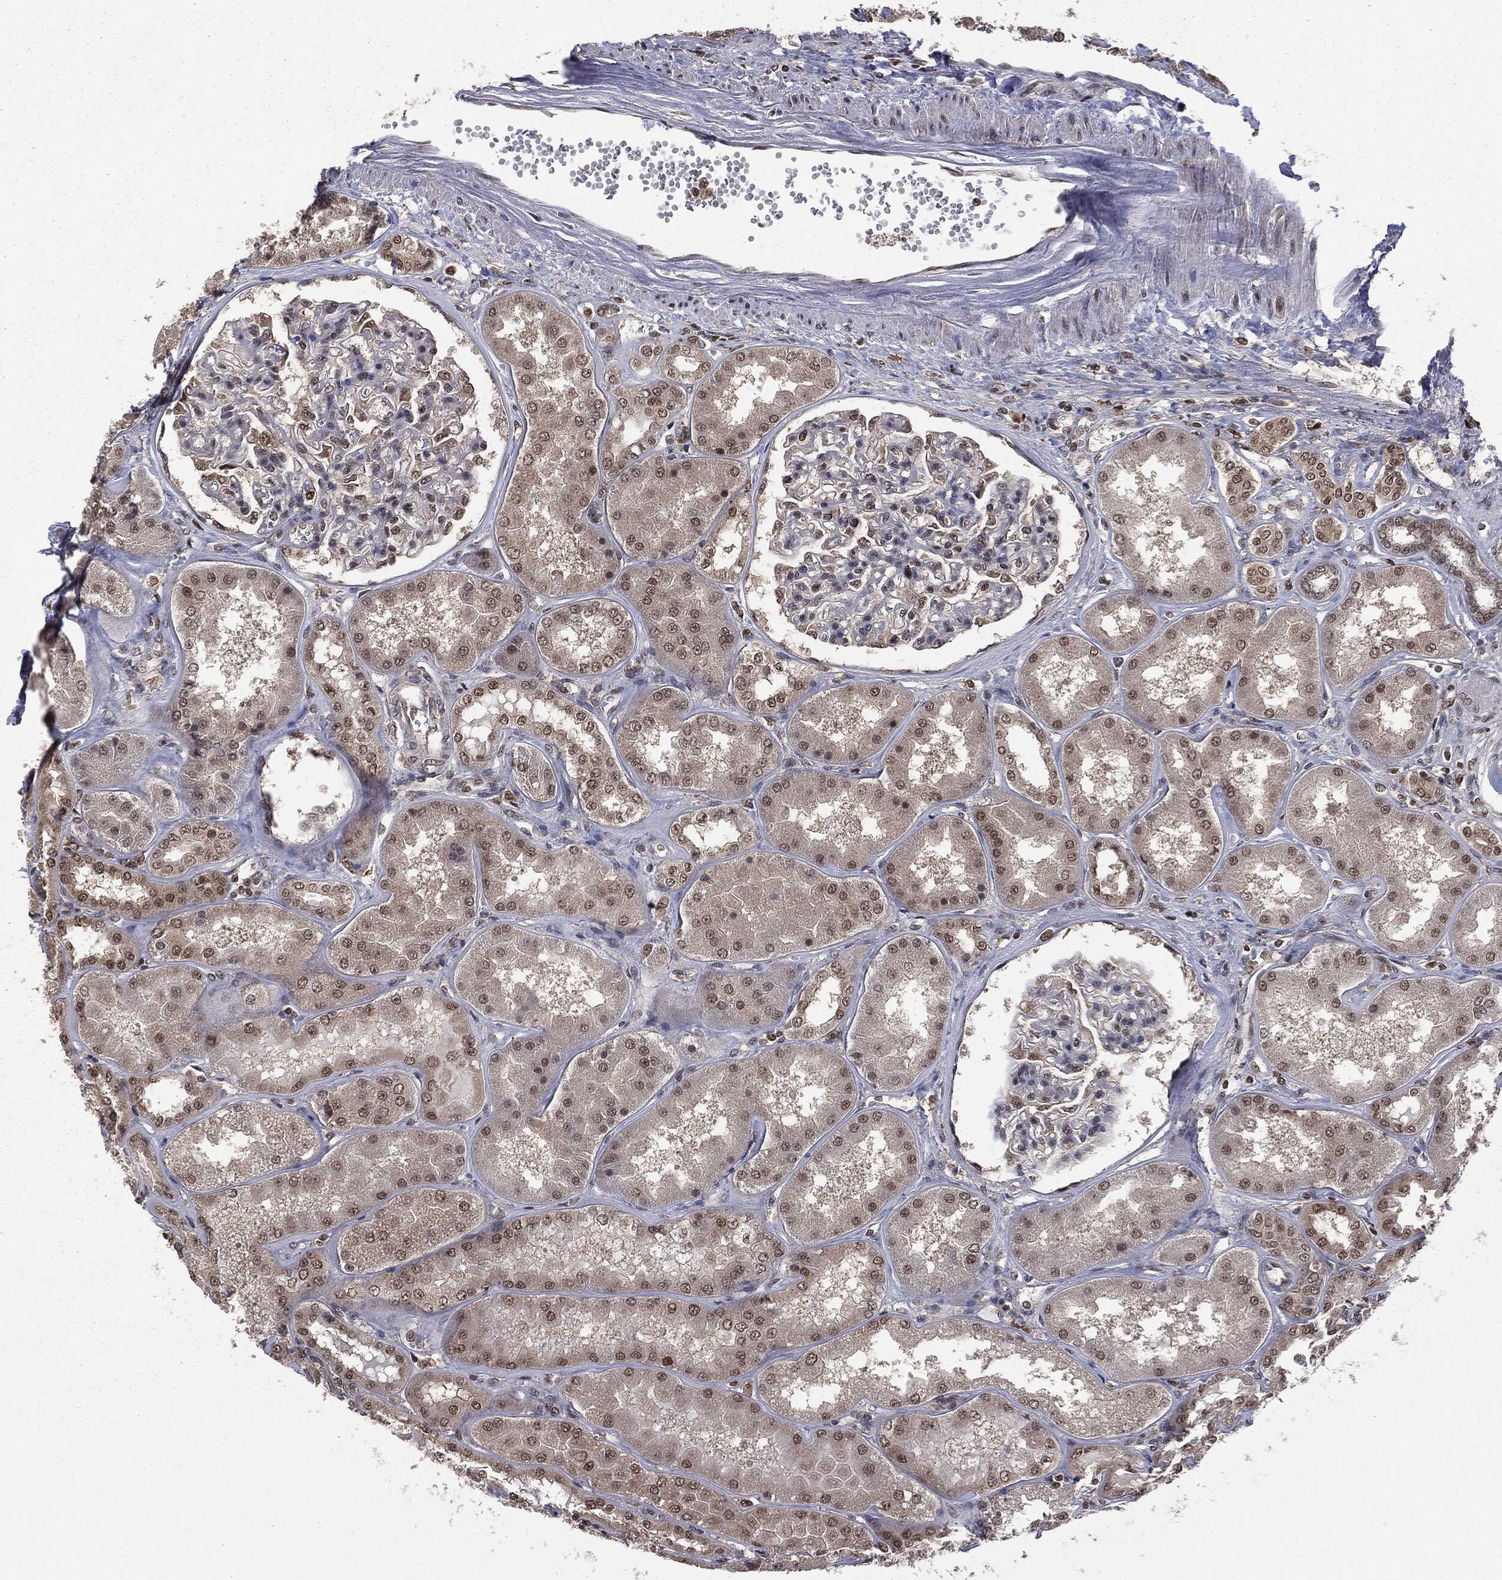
{"staining": {"intensity": "moderate", "quantity": "25%-75%", "location": "nuclear"}, "tissue": "kidney", "cell_type": "Cells in glomeruli", "image_type": "normal", "snomed": [{"axis": "morphology", "description": "Normal tissue, NOS"}, {"axis": "topography", "description": "Kidney"}], "caption": "Brown immunohistochemical staining in normal human kidney displays moderate nuclear staining in approximately 25%-75% of cells in glomeruli.", "gene": "JMJD6", "patient": {"sex": "female", "age": 56}}